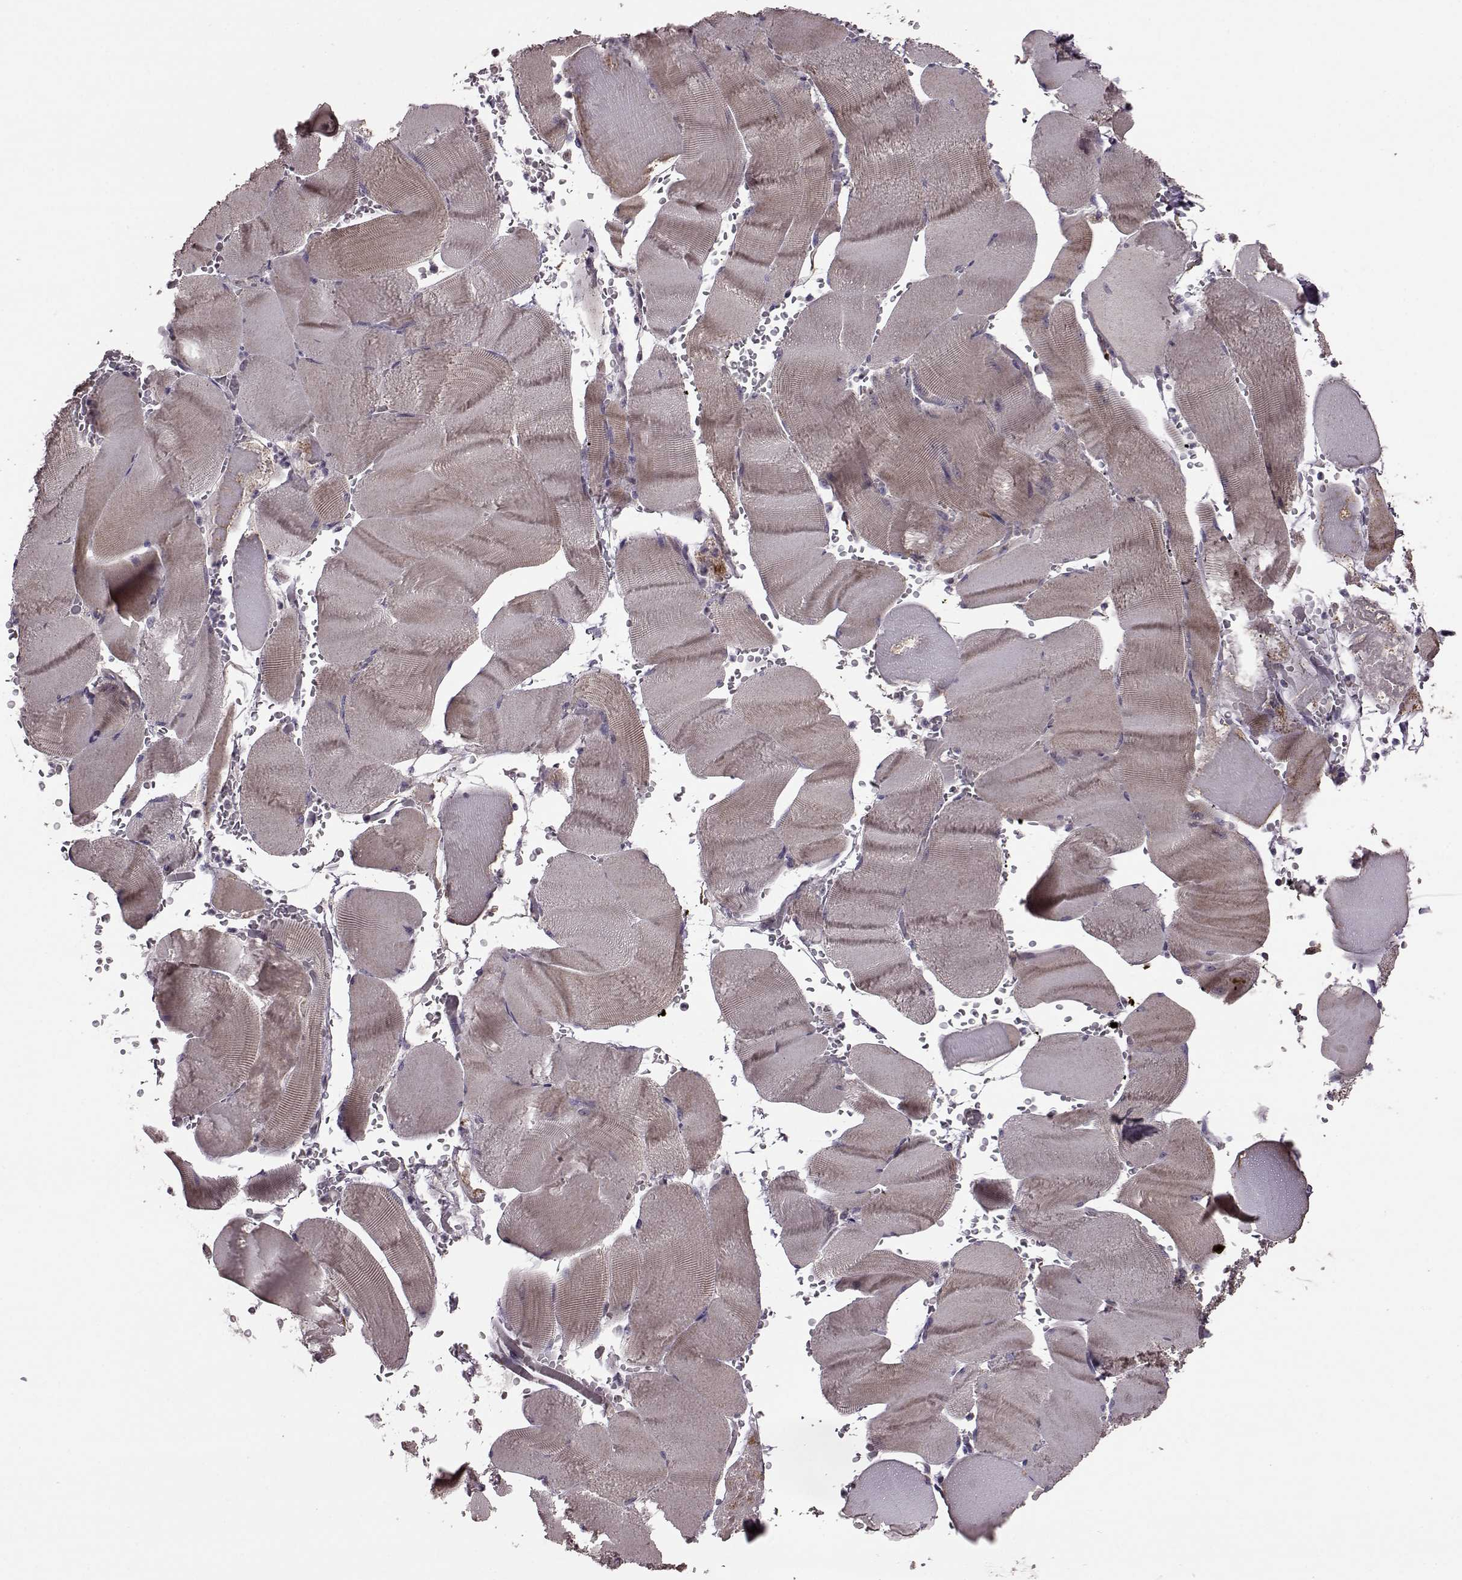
{"staining": {"intensity": "negative", "quantity": "none", "location": "none"}, "tissue": "skeletal muscle", "cell_type": "Myocytes", "image_type": "normal", "snomed": [{"axis": "morphology", "description": "Normal tissue, NOS"}, {"axis": "topography", "description": "Skeletal muscle"}], "caption": "There is no significant staining in myocytes of skeletal muscle. The staining was performed using DAB to visualize the protein expression in brown, while the nuclei were stained in blue with hematoxylin (Magnification: 20x).", "gene": "PUDP", "patient": {"sex": "male", "age": 56}}